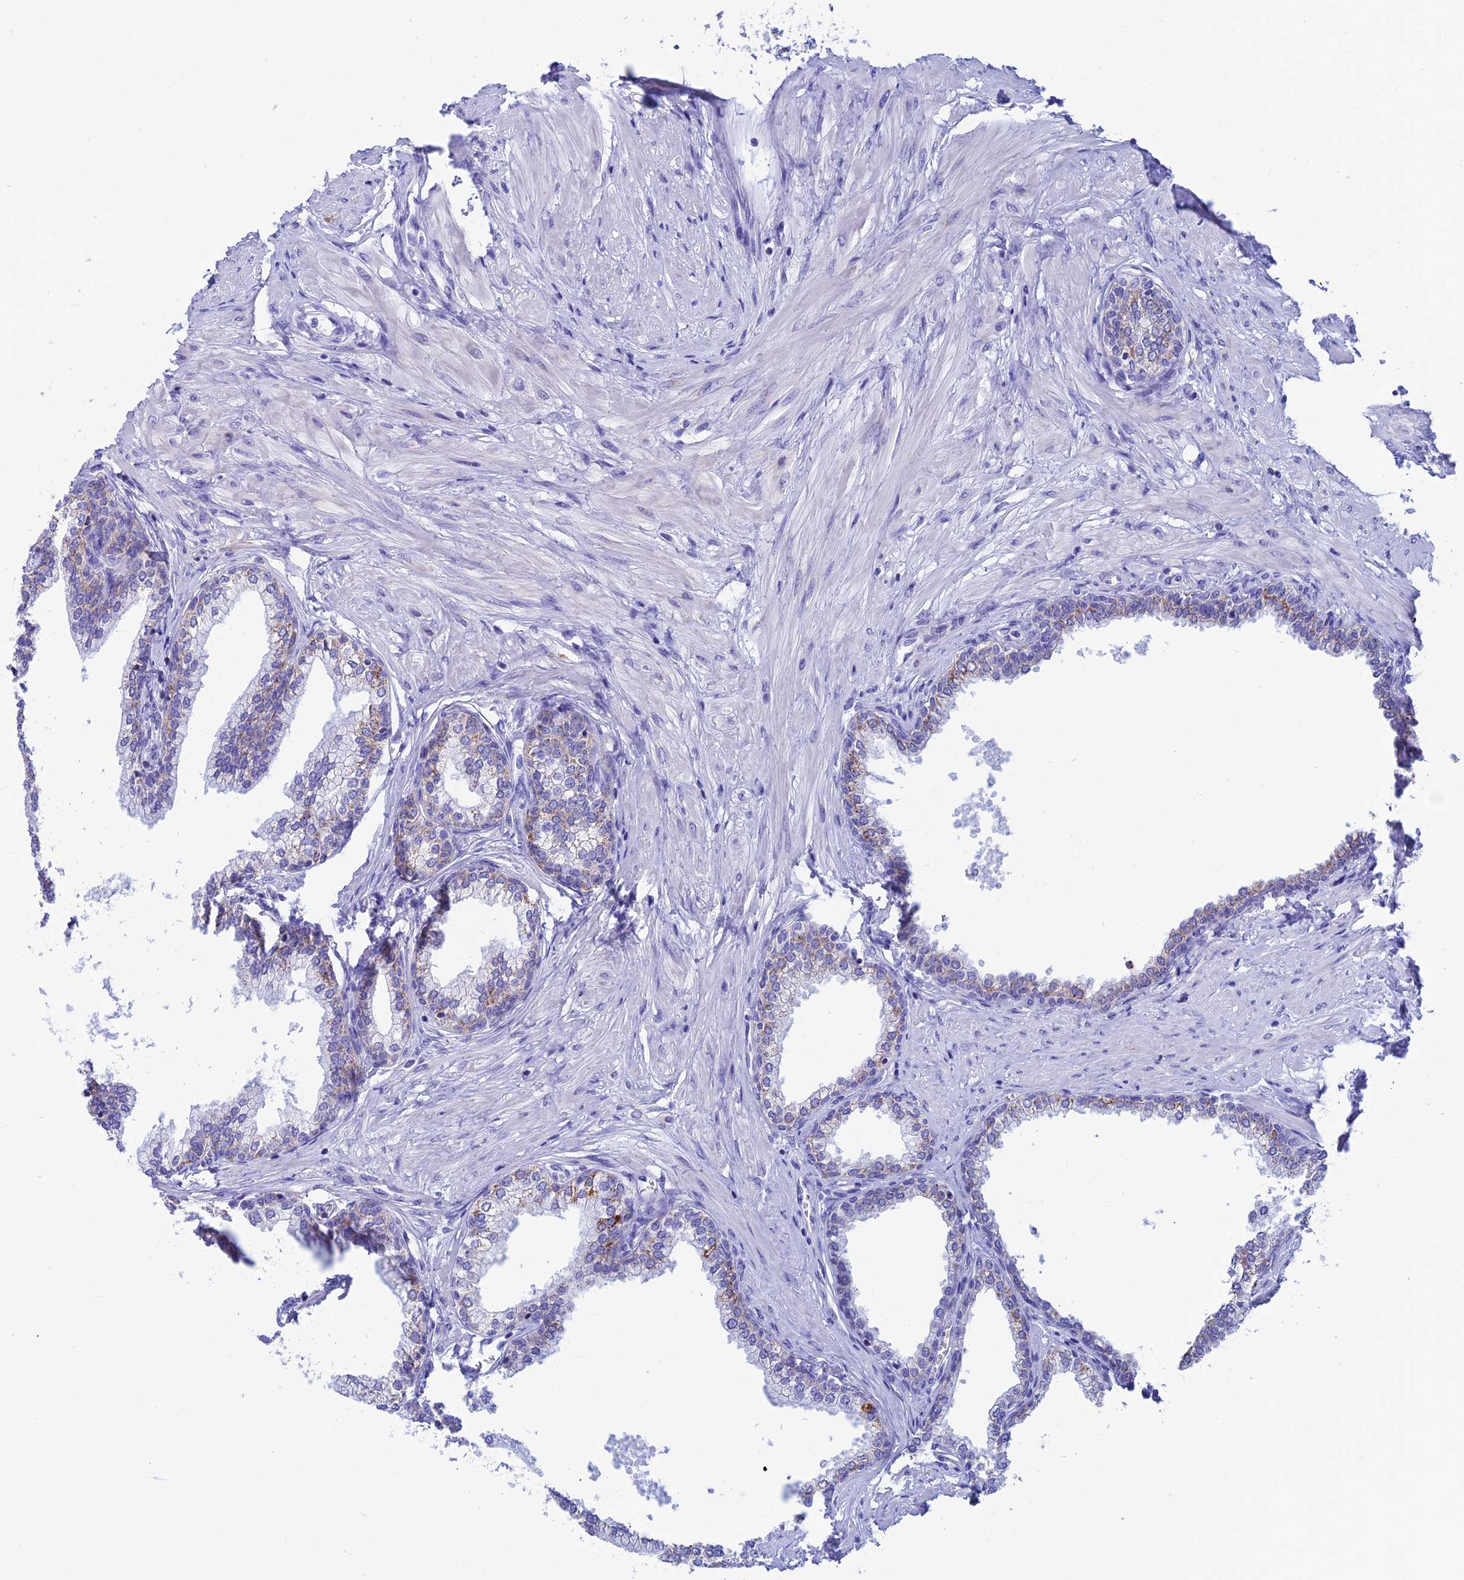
{"staining": {"intensity": "moderate", "quantity": "<25%", "location": "cytoplasmic/membranous"}, "tissue": "prostate", "cell_type": "Glandular cells", "image_type": "normal", "snomed": [{"axis": "morphology", "description": "Normal tissue, NOS"}, {"axis": "morphology", "description": "Urothelial carcinoma, Low grade"}, {"axis": "topography", "description": "Urinary bladder"}, {"axis": "topography", "description": "Prostate"}], "caption": "Immunohistochemical staining of normal prostate displays moderate cytoplasmic/membranous protein positivity in approximately <25% of glandular cells.", "gene": "NXPE4", "patient": {"sex": "male", "age": 60}}